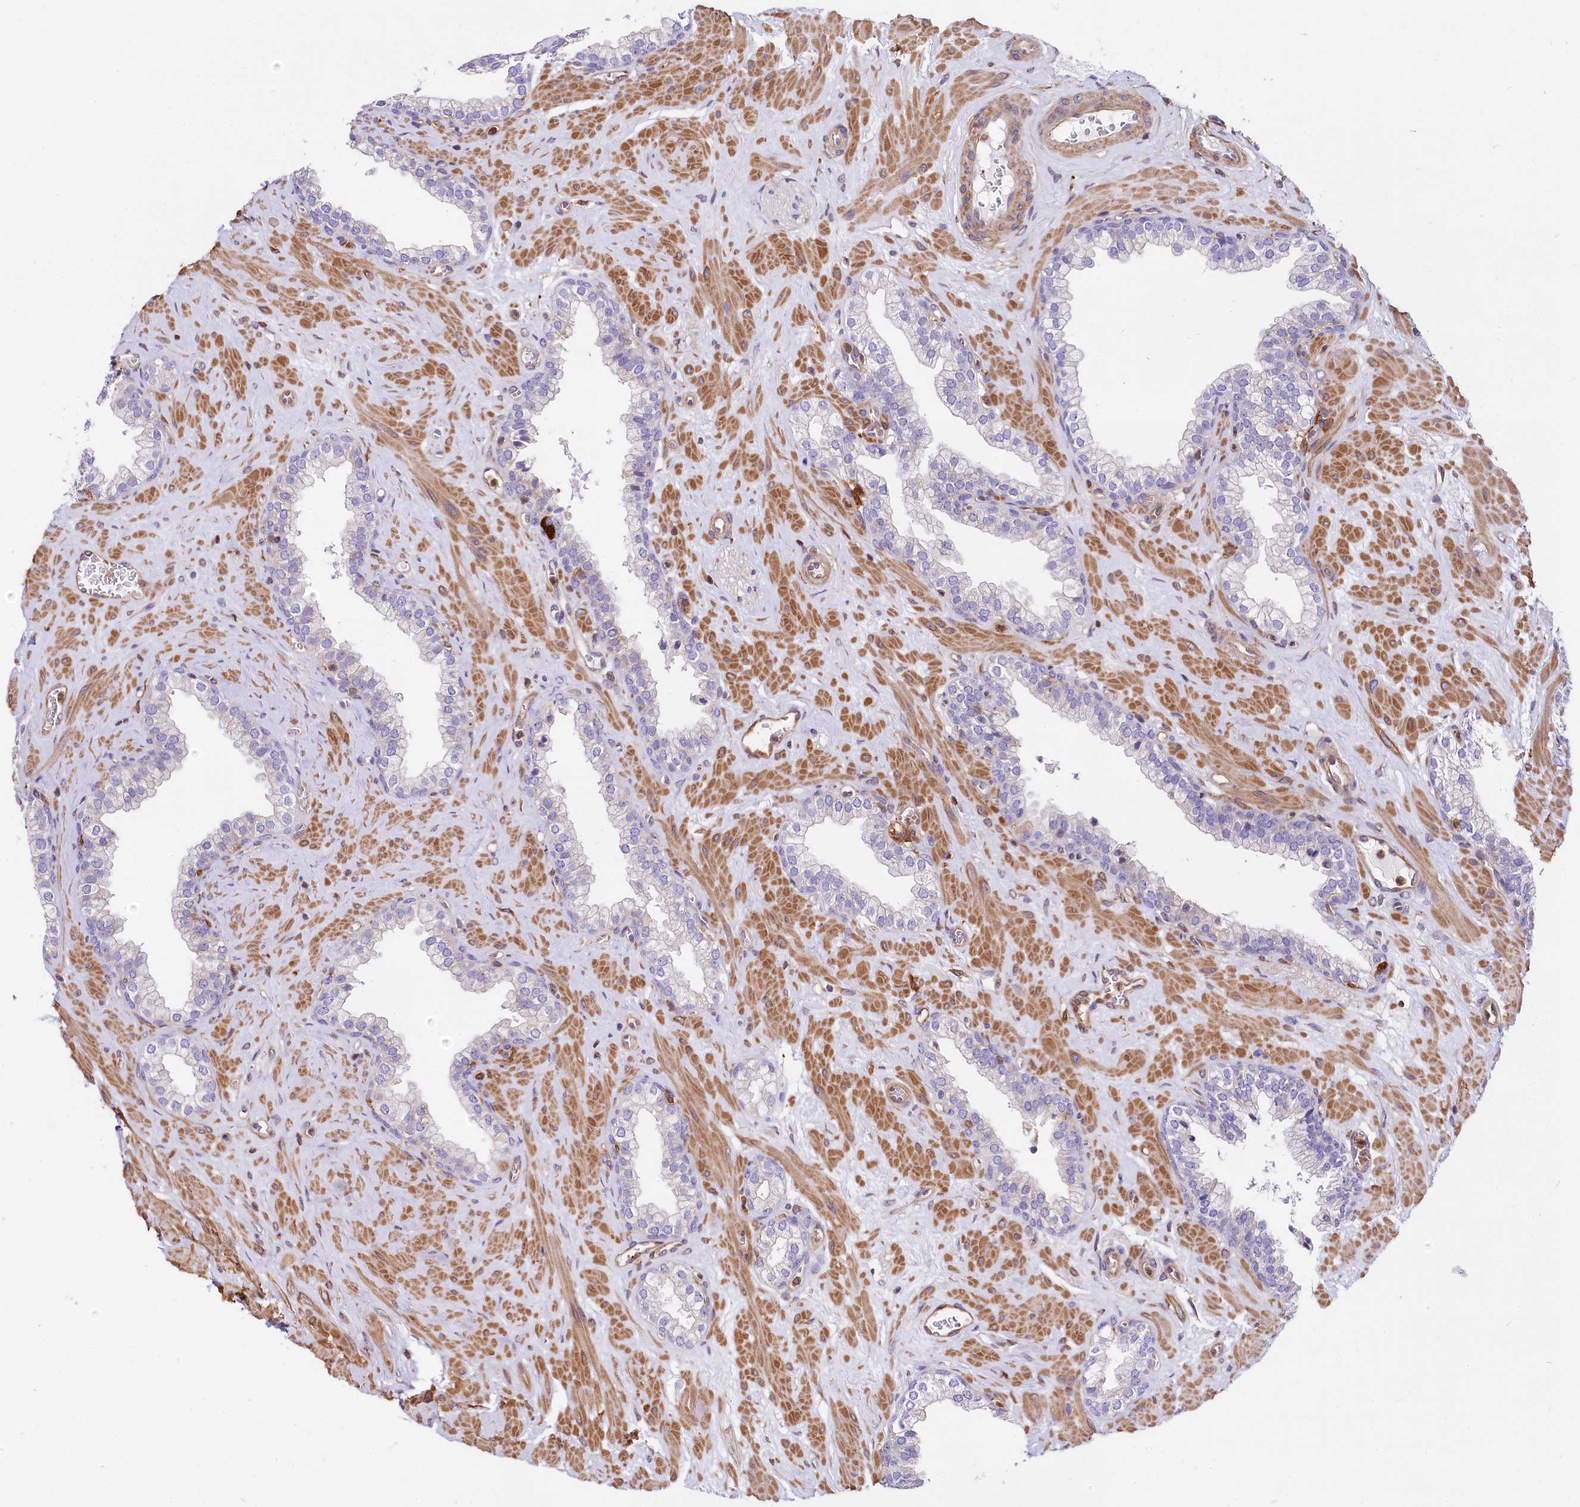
{"staining": {"intensity": "negative", "quantity": "none", "location": "none"}, "tissue": "prostate", "cell_type": "Glandular cells", "image_type": "normal", "snomed": [{"axis": "morphology", "description": "Normal tissue, NOS"}, {"axis": "morphology", "description": "Urothelial carcinoma, Low grade"}, {"axis": "topography", "description": "Urinary bladder"}, {"axis": "topography", "description": "Prostate"}], "caption": "Protein analysis of normal prostate exhibits no significant expression in glandular cells.", "gene": "FCHSD2", "patient": {"sex": "male", "age": 60}}